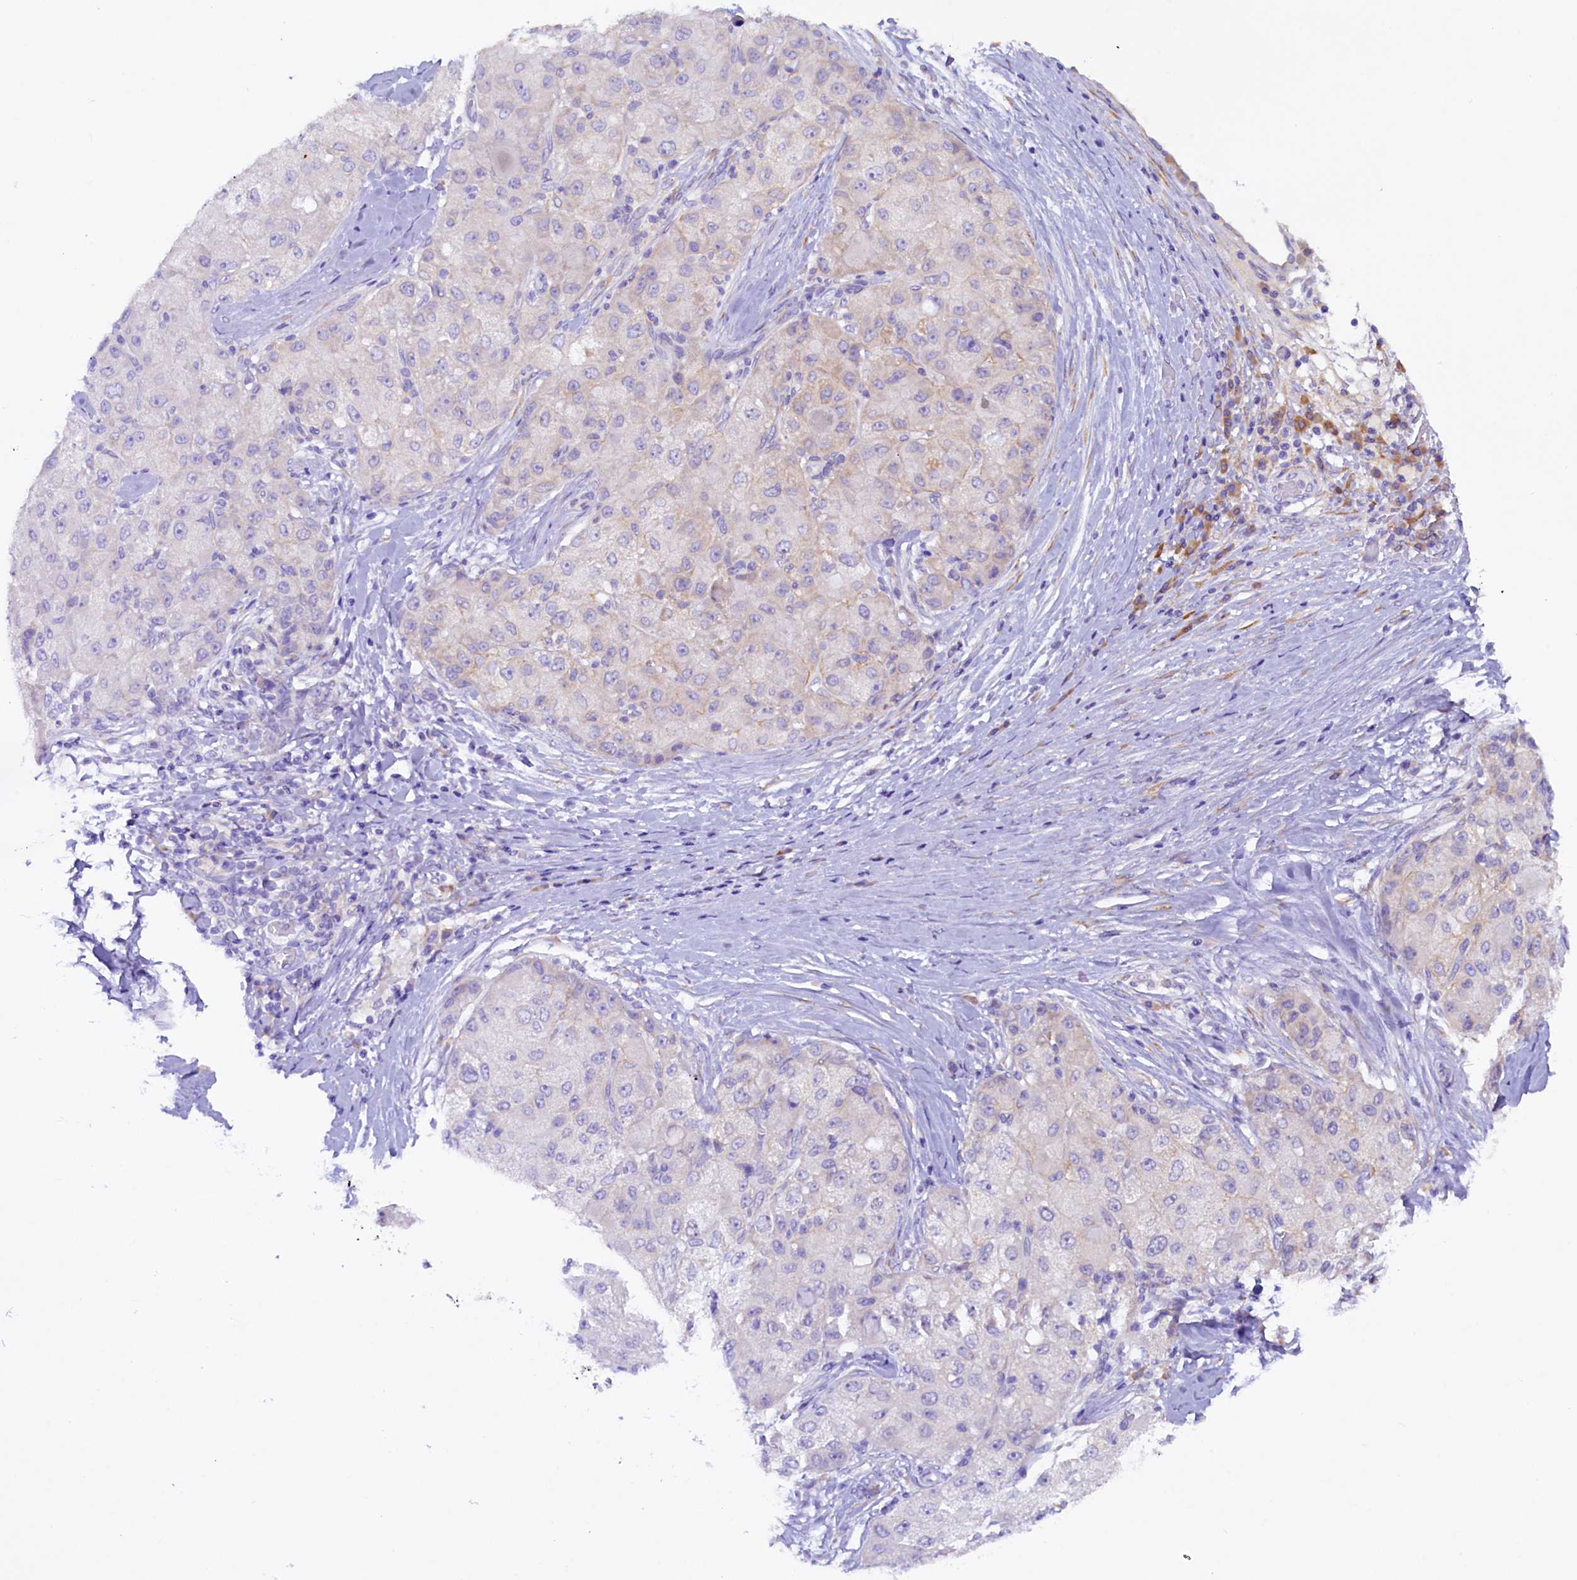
{"staining": {"intensity": "weak", "quantity": "<25%", "location": "cytoplasmic/membranous"}, "tissue": "liver cancer", "cell_type": "Tumor cells", "image_type": "cancer", "snomed": [{"axis": "morphology", "description": "Carcinoma, Hepatocellular, NOS"}, {"axis": "topography", "description": "Liver"}], "caption": "Protein analysis of liver hepatocellular carcinoma demonstrates no significant staining in tumor cells.", "gene": "SSC5D", "patient": {"sex": "male", "age": 80}}